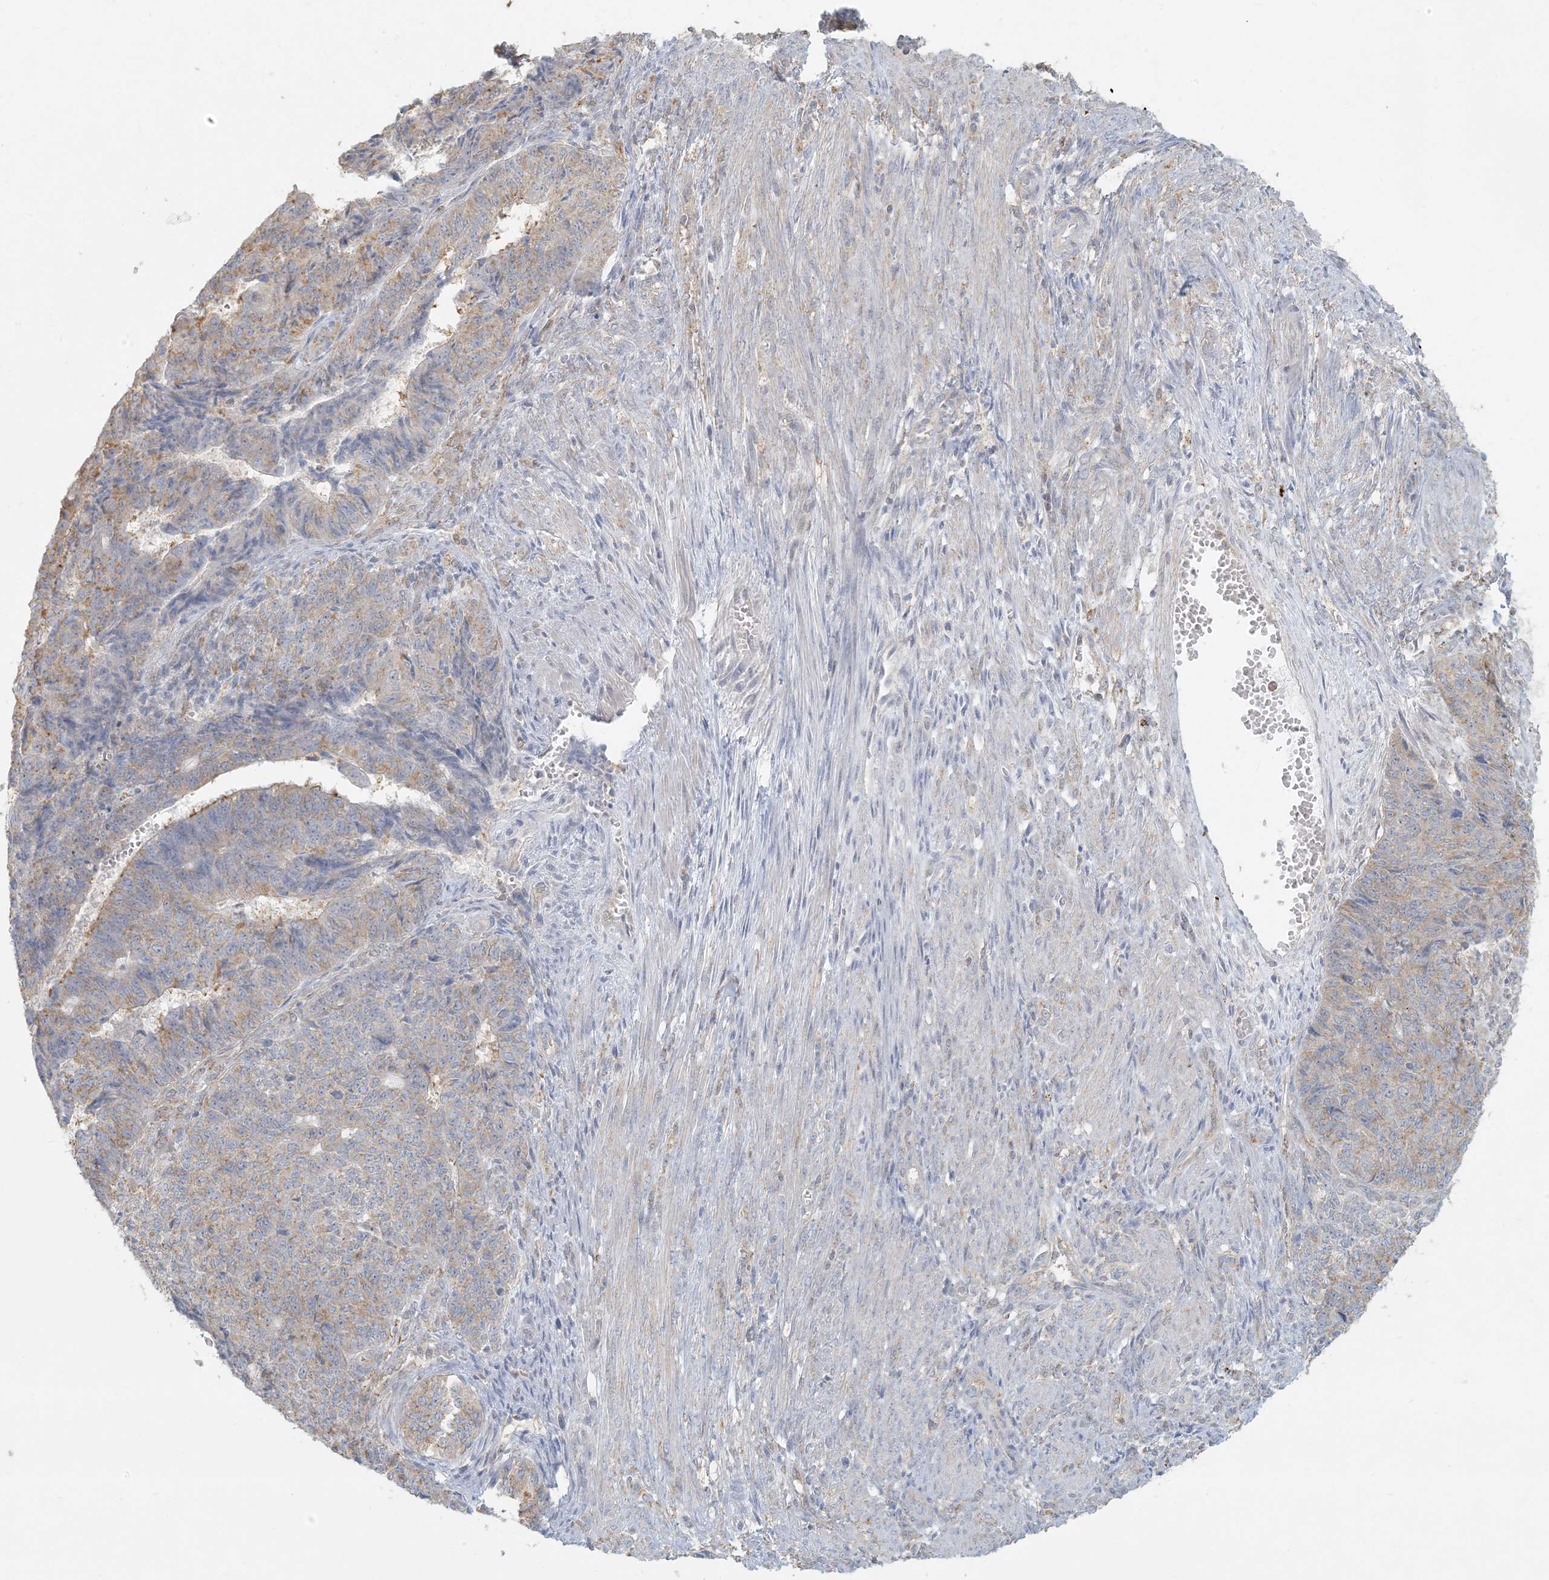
{"staining": {"intensity": "weak", "quantity": "<25%", "location": "cytoplasmic/membranous"}, "tissue": "endometrial cancer", "cell_type": "Tumor cells", "image_type": "cancer", "snomed": [{"axis": "morphology", "description": "Adenocarcinoma, NOS"}, {"axis": "topography", "description": "Endometrium"}], "caption": "This photomicrograph is of endometrial adenocarcinoma stained with IHC to label a protein in brown with the nuclei are counter-stained blue. There is no expression in tumor cells.", "gene": "HACL1", "patient": {"sex": "female", "age": 32}}